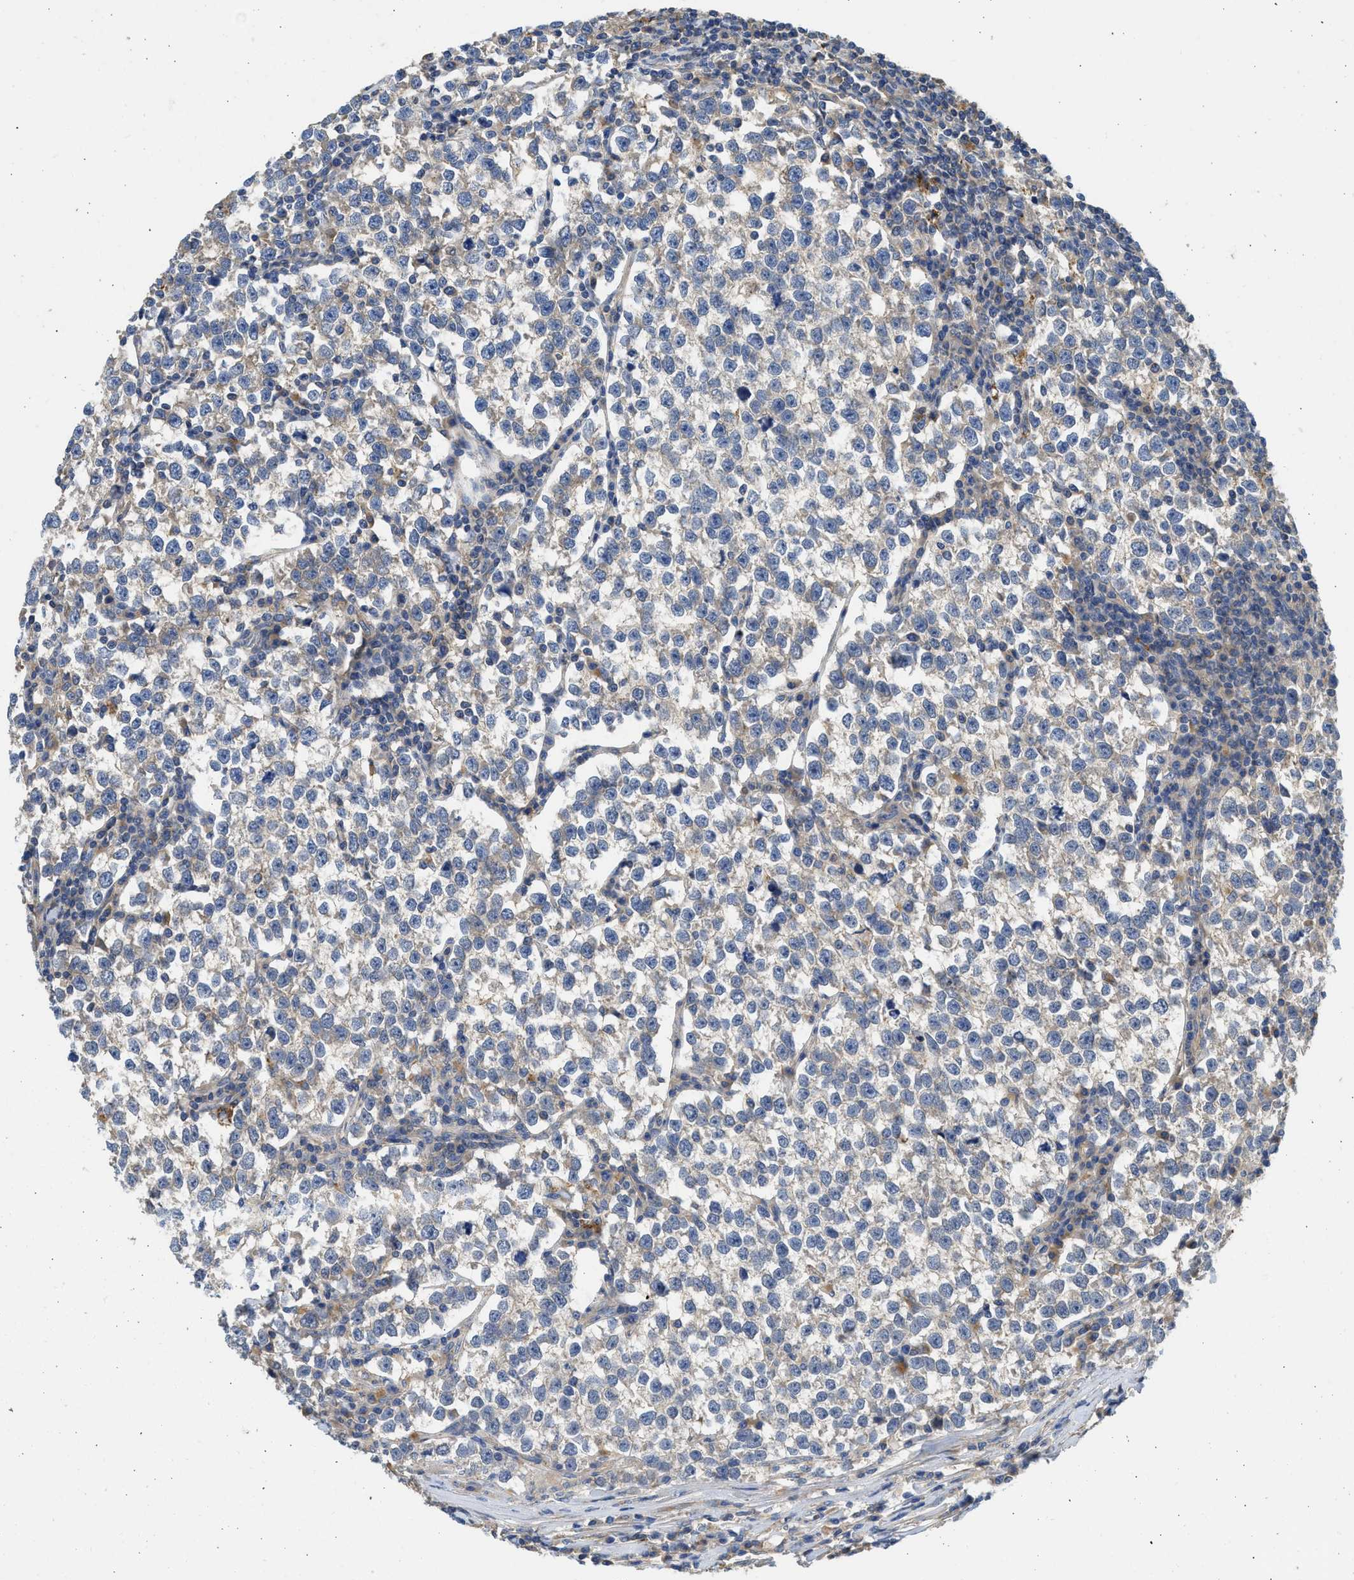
{"staining": {"intensity": "weak", "quantity": "<25%", "location": "cytoplasmic/membranous"}, "tissue": "testis cancer", "cell_type": "Tumor cells", "image_type": "cancer", "snomed": [{"axis": "morphology", "description": "Normal tissue, NOS"}, {"axis": "morphology", "description": "Seminoma, NOS"}, {"axis": "topography", "description": "Testis"}], "caption": "Tumor cells are negative for brown protein staining in testis cancer.", "gene": "CSRNP2", "patient": {"sex": "male", "age": 43}}